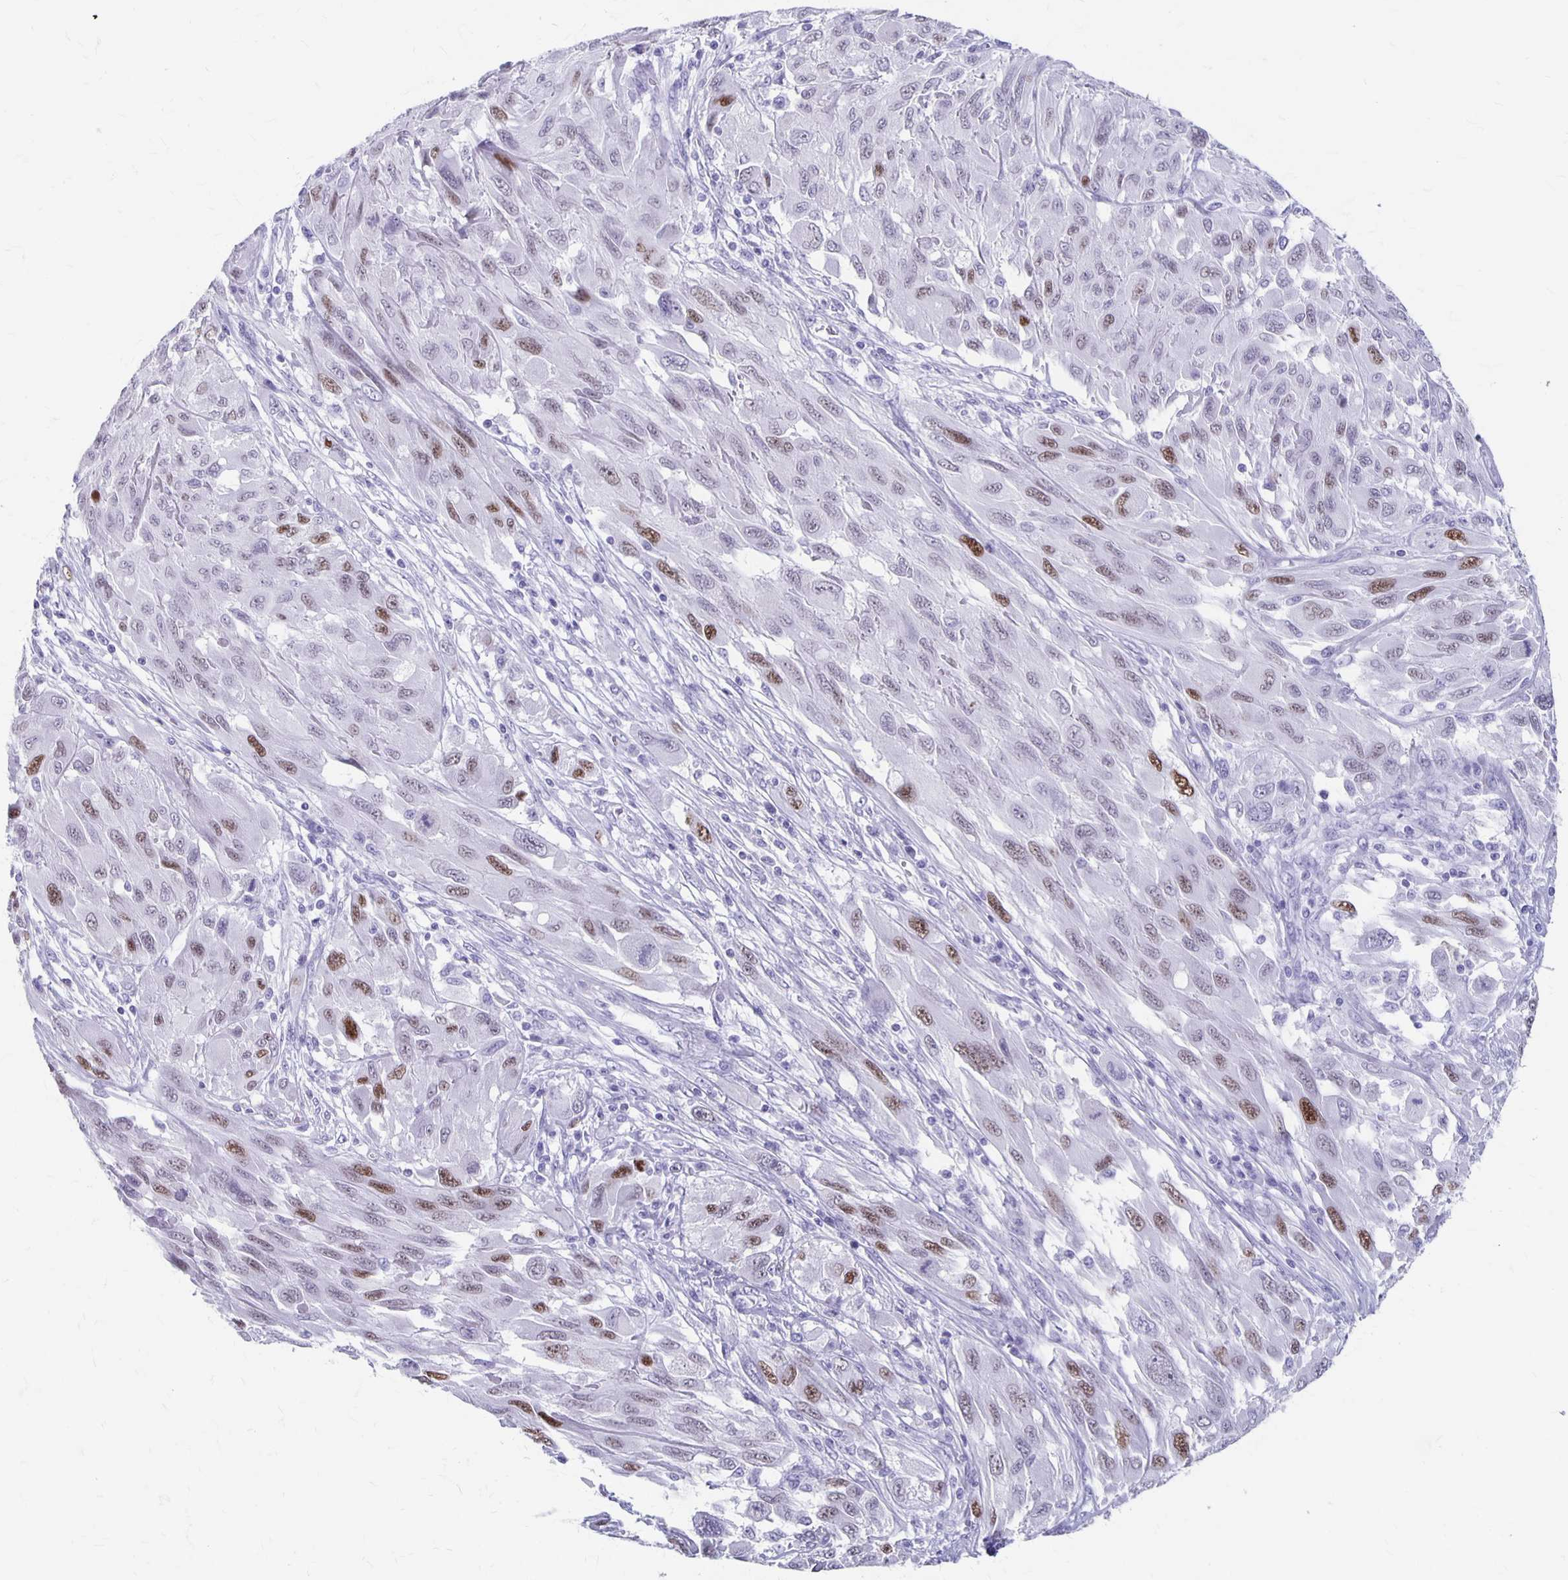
{"staining": {"intensity": "moderate", "quantity": "25%-75%", "location": "nuclear"}, "tissue": "melanoma", "cell_type": "Tumor cells", "image_type": "cancer", "snomed": [{"axis": "morphology", "description": "Malignant melanoma, NOS"}, {"axis": "topography", "description": "Skin"}], "caption": "A brown stain shows moderate nuclear positivity of a protein in human malignant melanoma tumor cells.", "gene": "MAGEC2", "patient": {"sex": "female", "age": 91}}